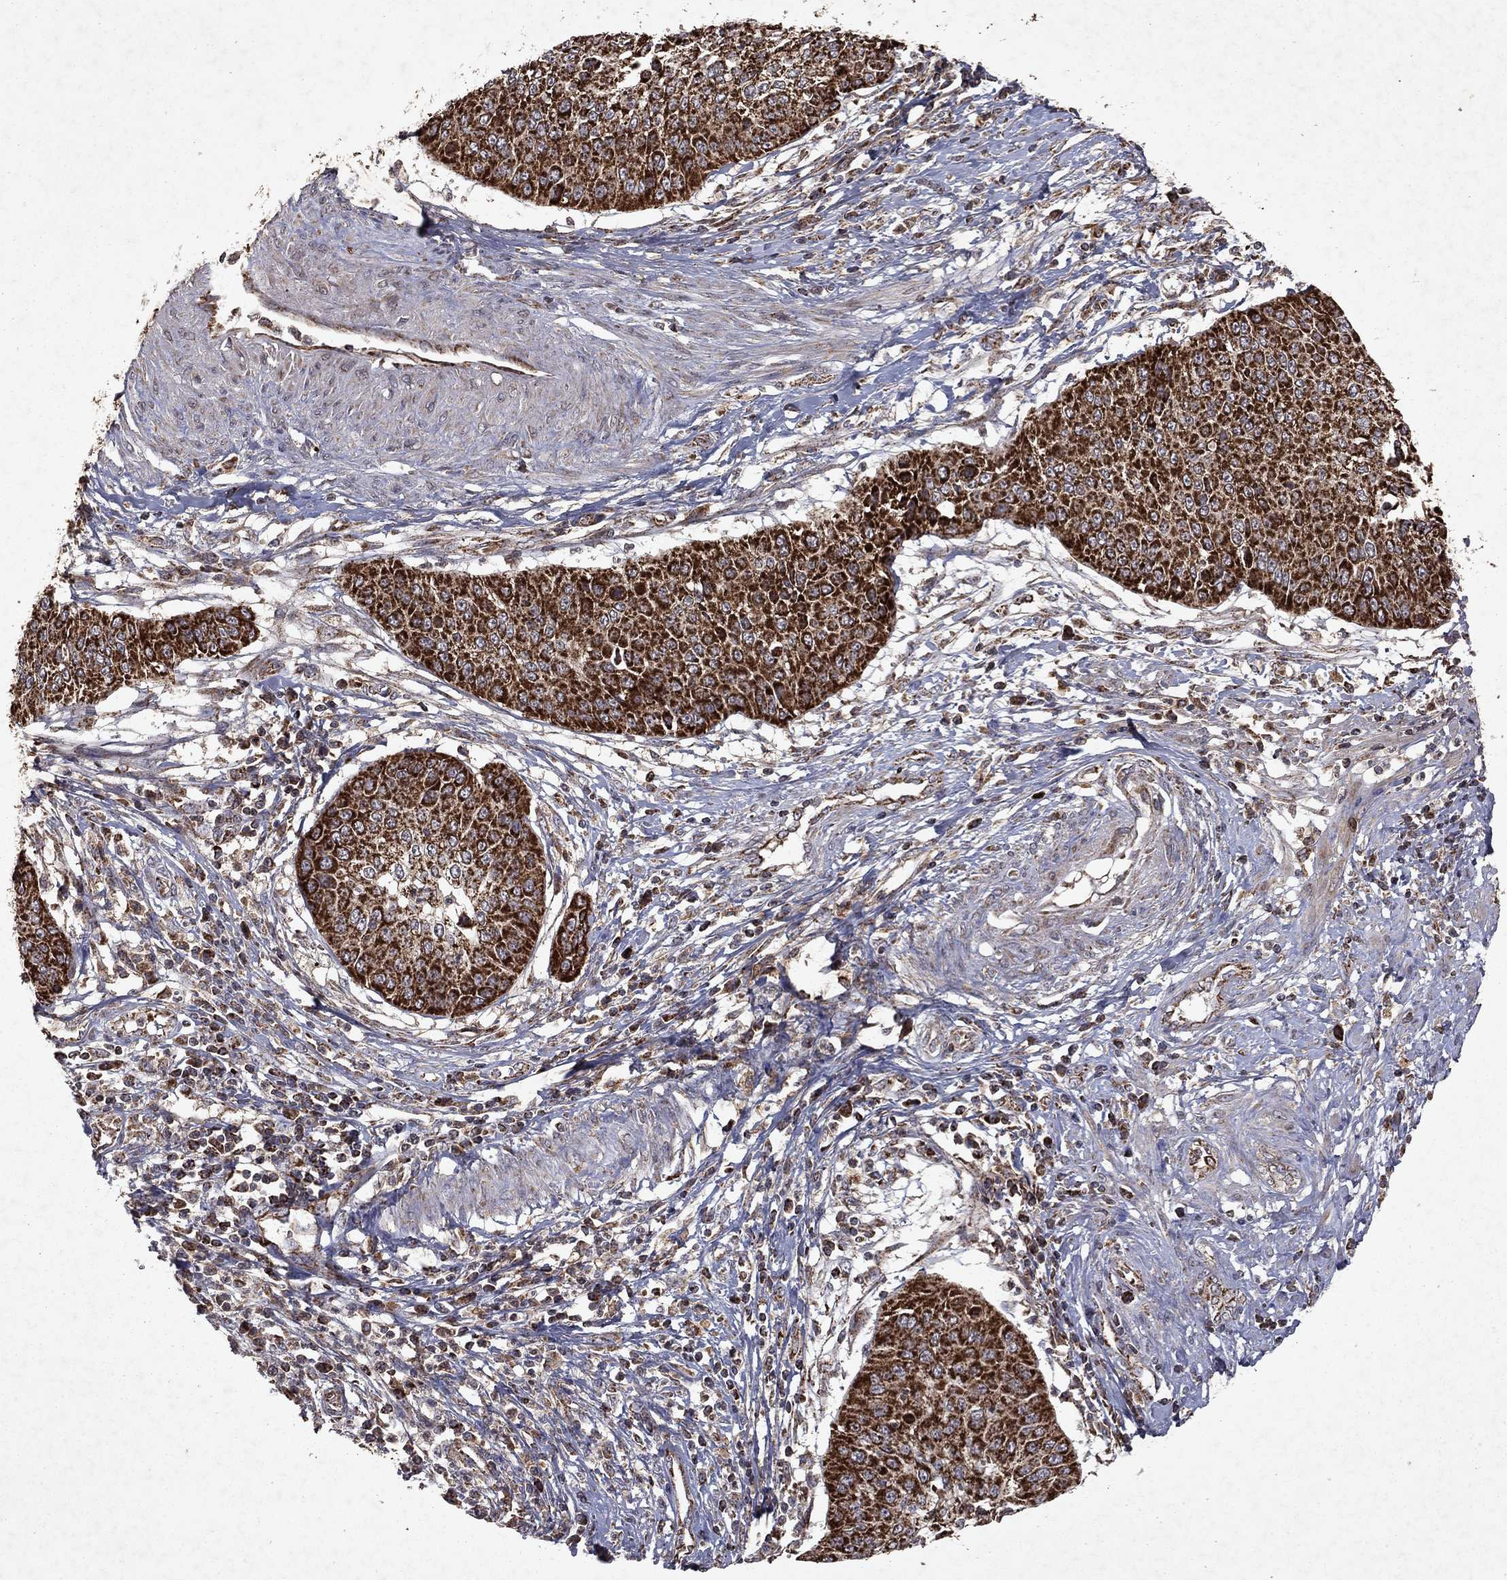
{"staining": {"intensity": "strong", "quantity": ">75%", "location": "cytoplasmic/membranous"}, "tissue": "cervical cancer", "cell_type": "Tumor cells", "image_type": "cancer", "snomed": [{"axis": "morphology", "description": "Normal tissue, NOS"}, {"axis": "morphology", "description": "Squamous cell carcinoma, NOS"}, {"axis": "topography", "description": "Cervix"}], "caption": "IHC (DAB) staining of human squamous cell carcinoma (cervical) demonstrates strong cytoplasmic/membranous protein positivity in about >75% of tumor cells.", "gene": "PYROXD2", "patient": {"sex": "female", "age": 39}}